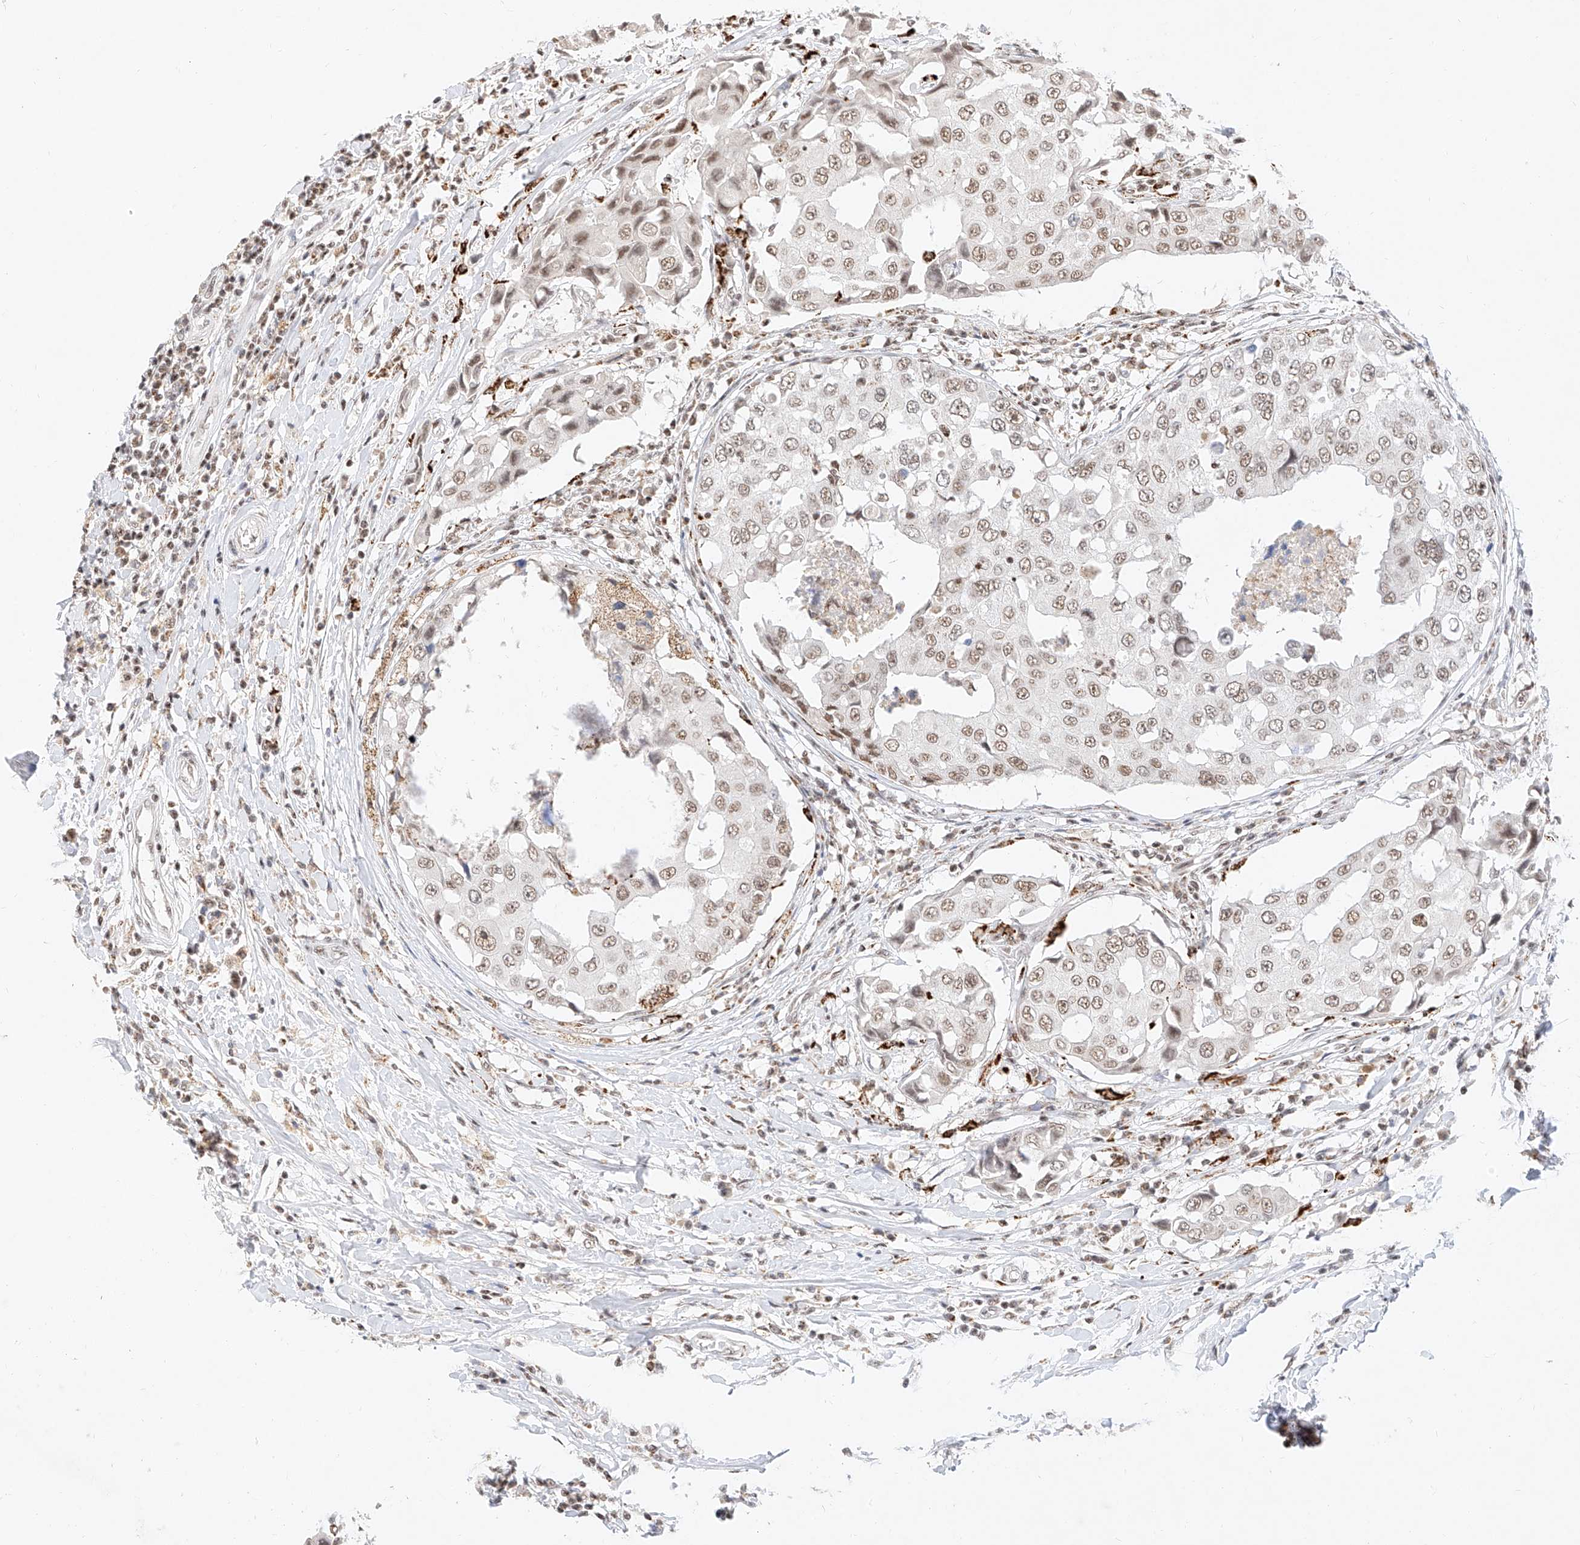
{"staining": {"intensity": "weak", "quantity": ">75%", "location": "nuclear"}, "tissue": "breast cancer", "cell_type": "Tumor cells", "image_type": "cancer", "snomed": [{"axis": "morphology", "description": "Duct carcinoma"}, {"axis": "topography", "description": "Breast"}], "caption": "The image exhibits a brown stain indicating the presence of a protein in the nuclear of tumor cells in breast cancer.", "gene": "NRF1", "patient": {"sex": "female", "age": 27}}